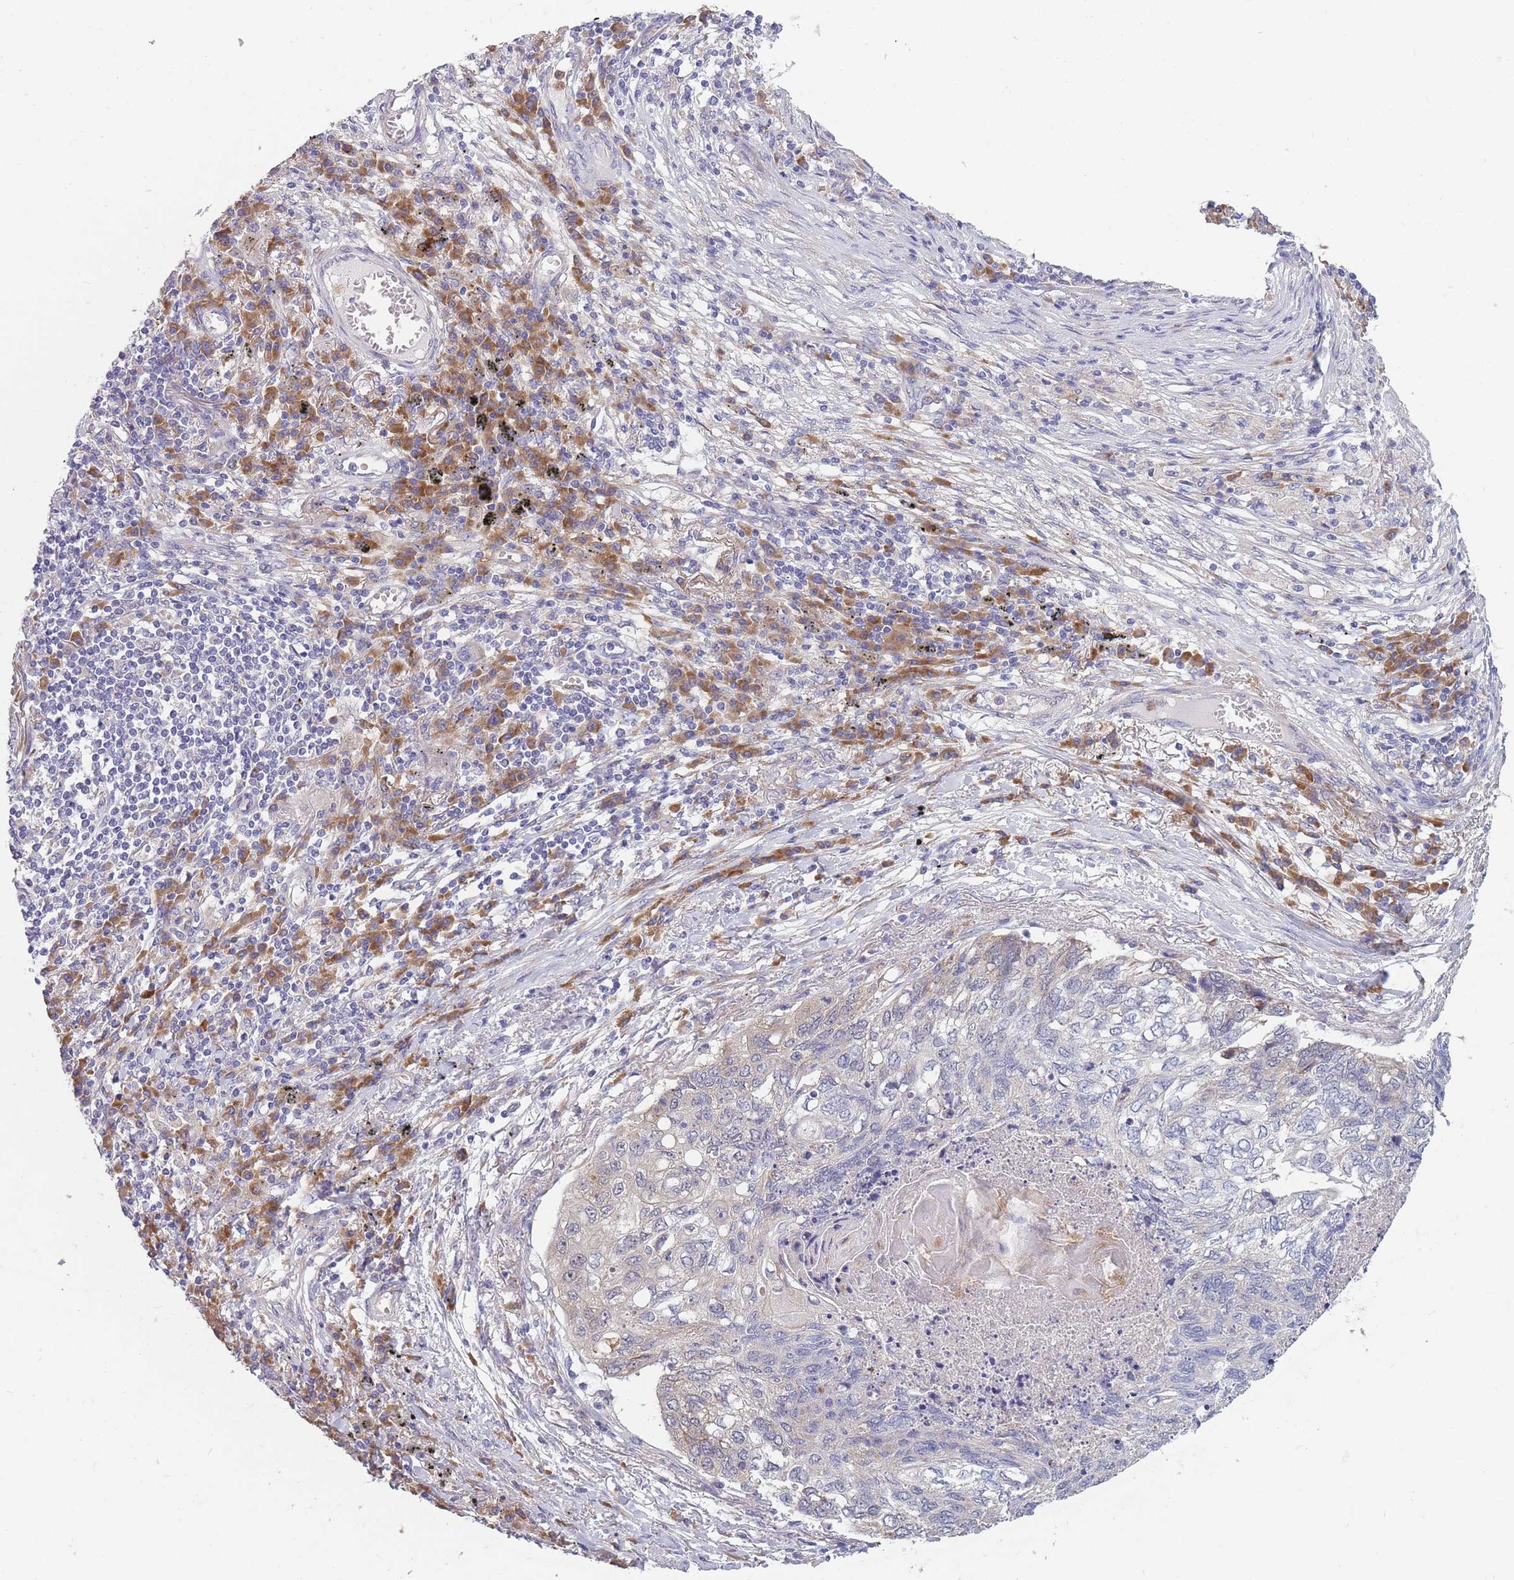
{"staining": {"intensity": "weak", "quantity": "<25%", "location": "cytoplasmic/membranous"}, "tissue": "lung cancer", "cell_type": "Tumor cells", "image_type": "cancer", "snomed": [{"axis": "morphology", "description": "Squamous cell carcinoma, NOS"}, {"axis": "topography", "description": "Lung"}], "caption": "Immunohistochemistry (IHC) of squamous cell carcinoma (lung) displays no positivity in tumor cells.", "gene": "NDUFAF6", "patient": {"sex": "female", "age": 63}}